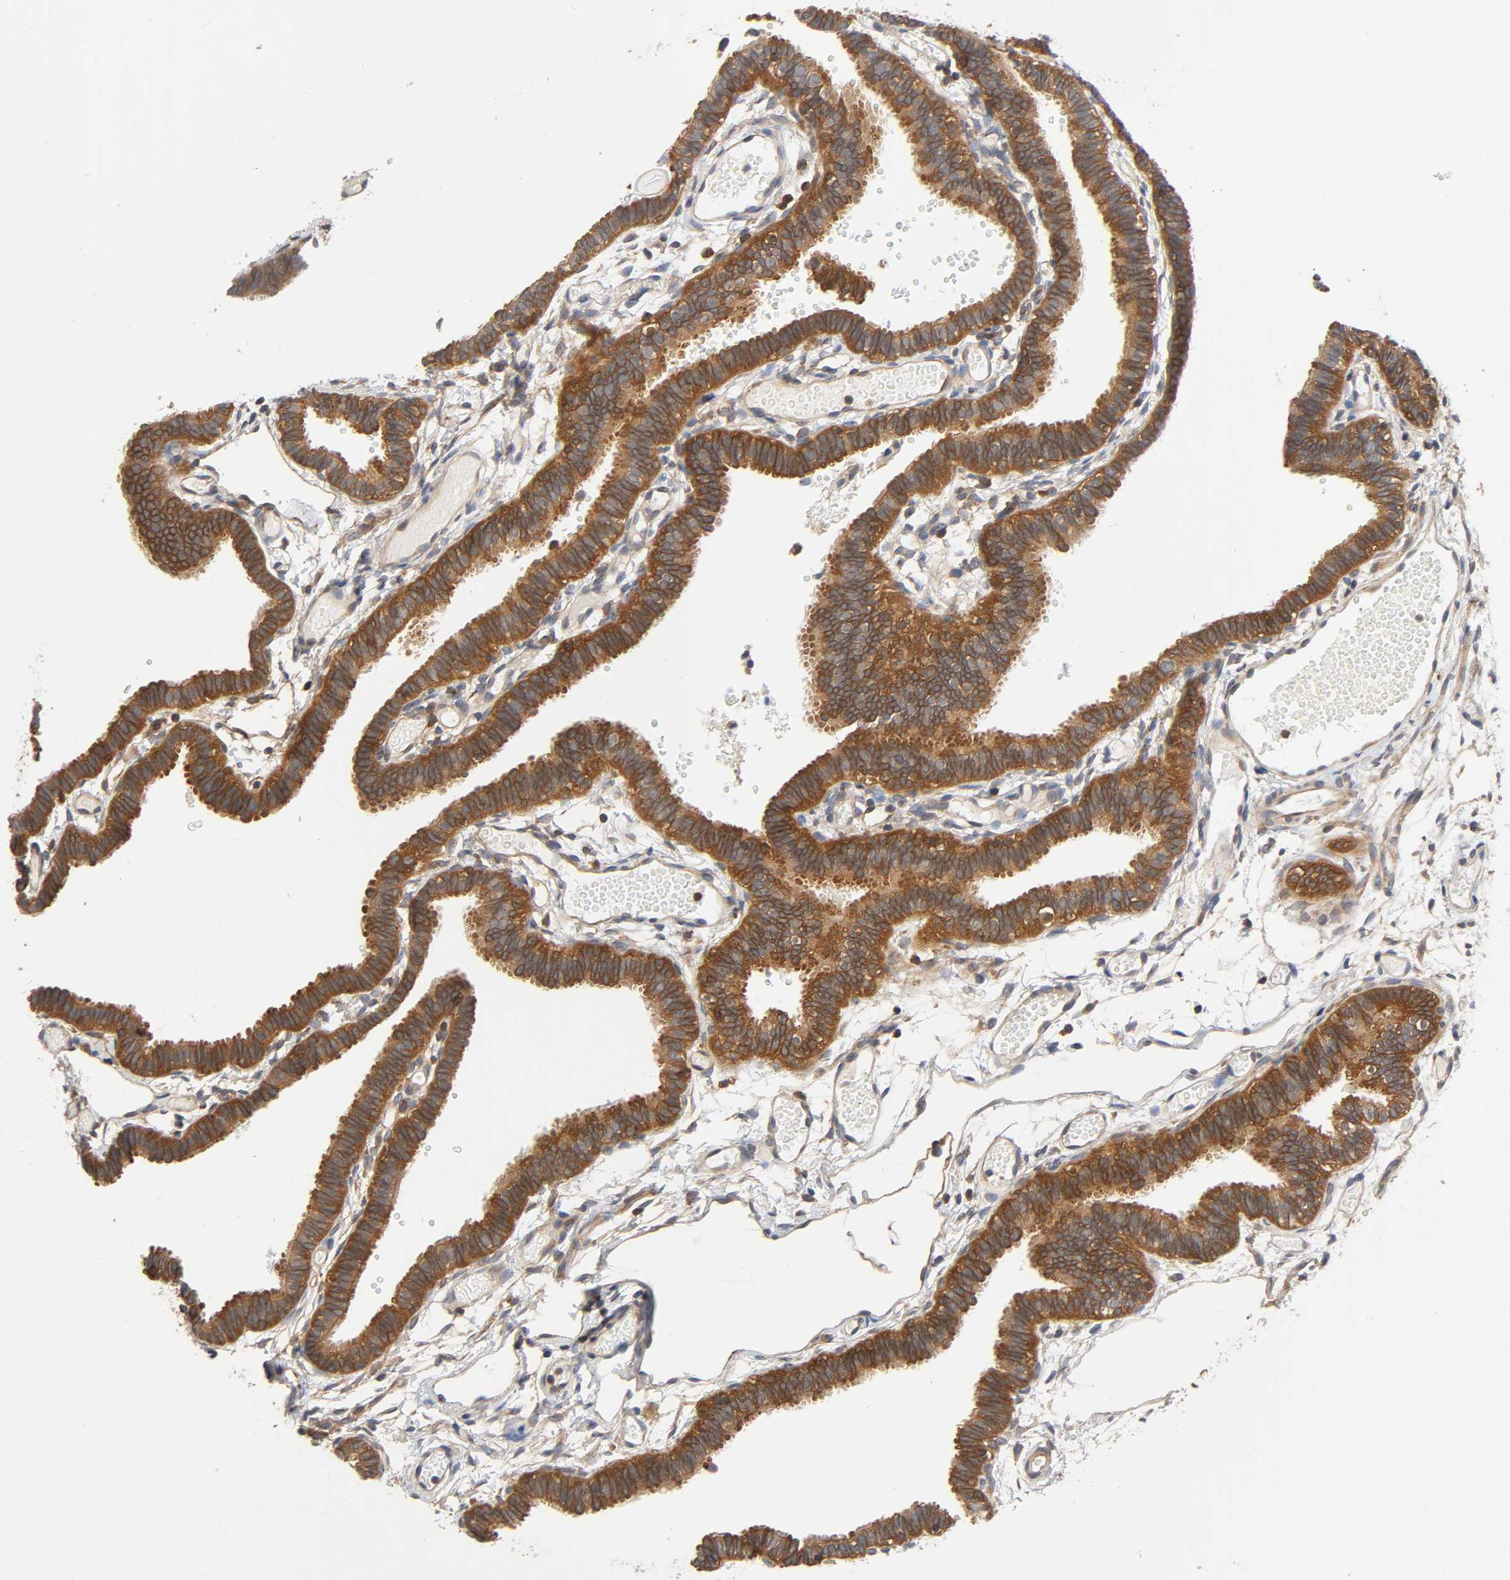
{"staining": {"intensity": "strong", "quantity": ">75%", "location": "cytoplasmic/membranous"}, "tissue": "fallopian tube", "cell_type": "Glandular cells", "image_type": "normal", "snomed": [{"axis": "morphology", "description": "Normal tissue, NOS"}, {"axis": "topography", "description": "Fallopian tube"}], "caption": "Approximately >75% of glandular cells in normal fallopian tube display strong cytoplasmic/membranous protein expression as visualized by brown immunohistochemical staining.", "gene": "PRKAB1", "patient": {"sex": "female", "age": 29}}